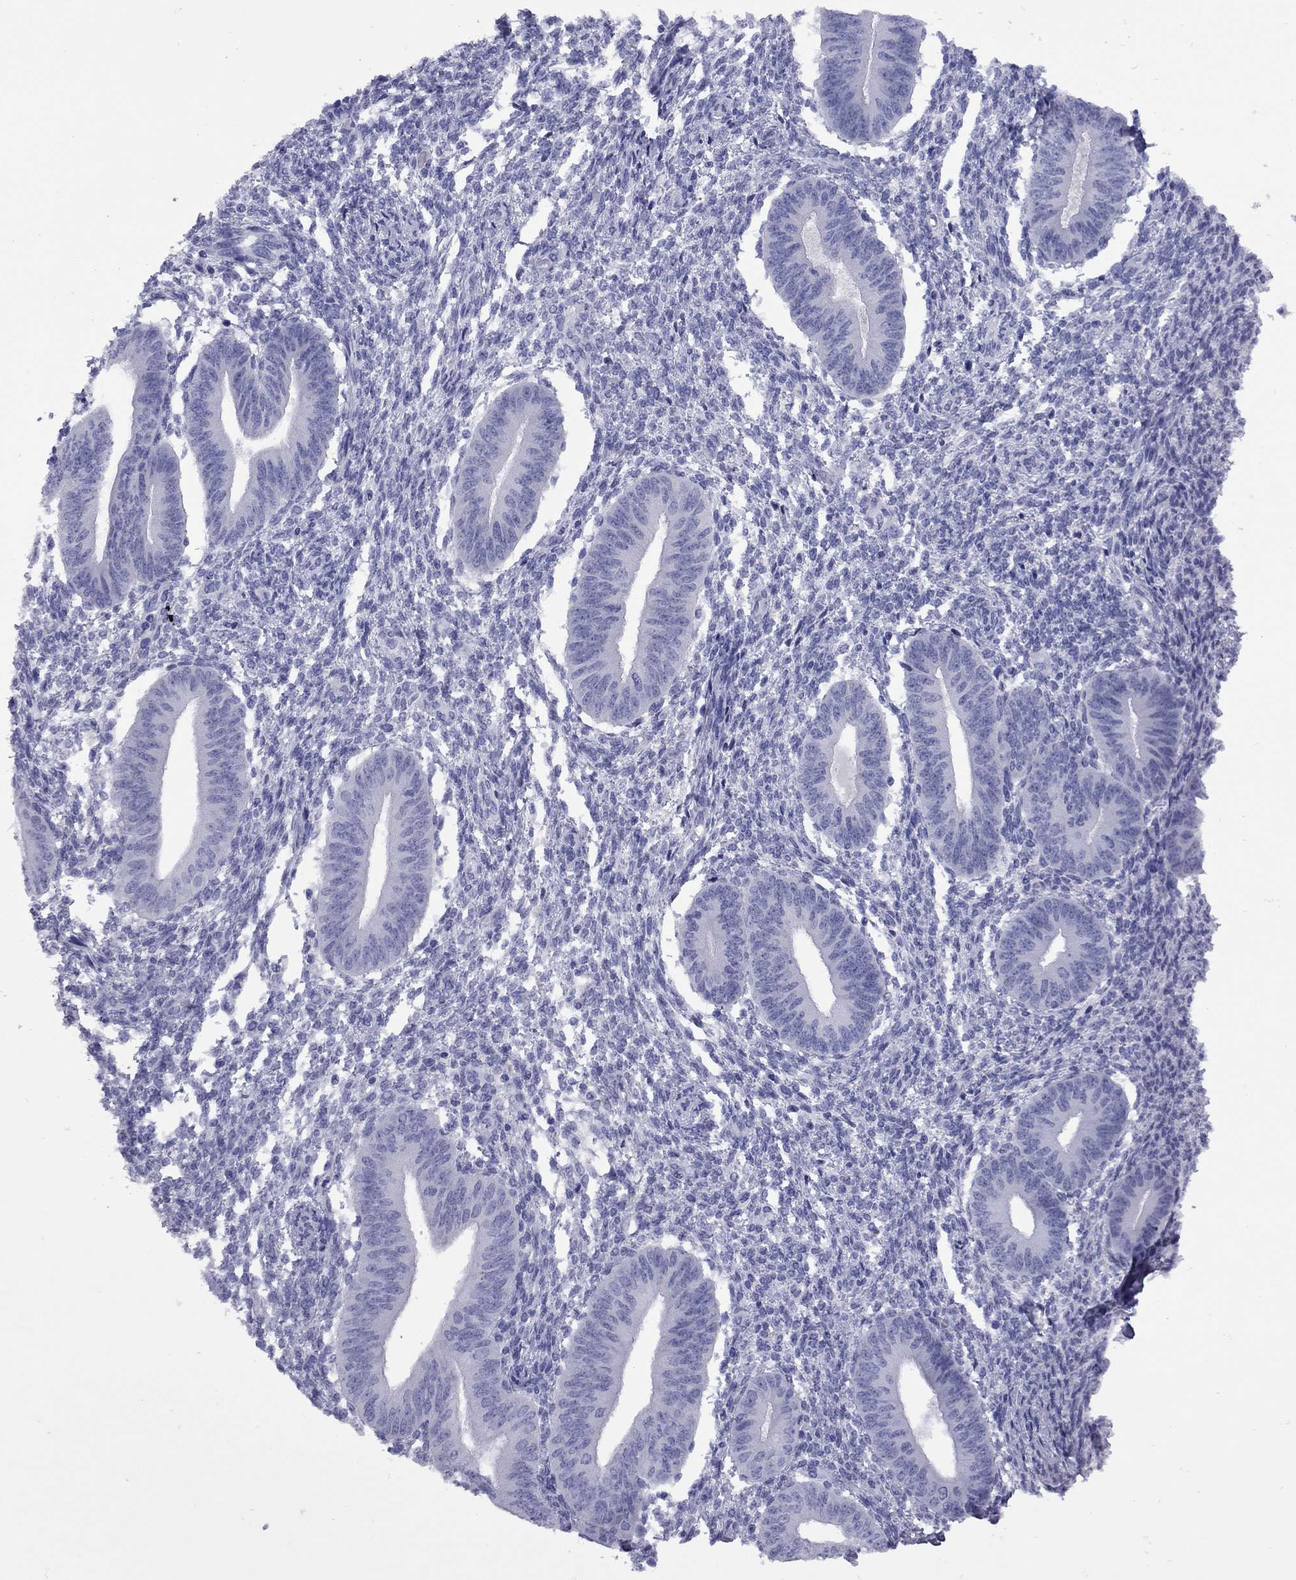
{"staining": {"intensity": "negative", "quantity": "none", "location": "none"}, "tissue": "endometrium", "cell_type": "Cells in endometrial stroma", "image_type": "normal", "snomed": [{"axis": "morphology", "description": "Normal tissue, NOS"}, {"axis": "topography", "description": "Endometrium"}], "caption": "There is no significant staining in cells in endometrial stroma of endometrium. The staining is performed using DAB brown chromogen with nuclei counter-stained in using hematoxylin.", "gene": "EPPIN", "patient": {"sex": "female", "age": 47}}